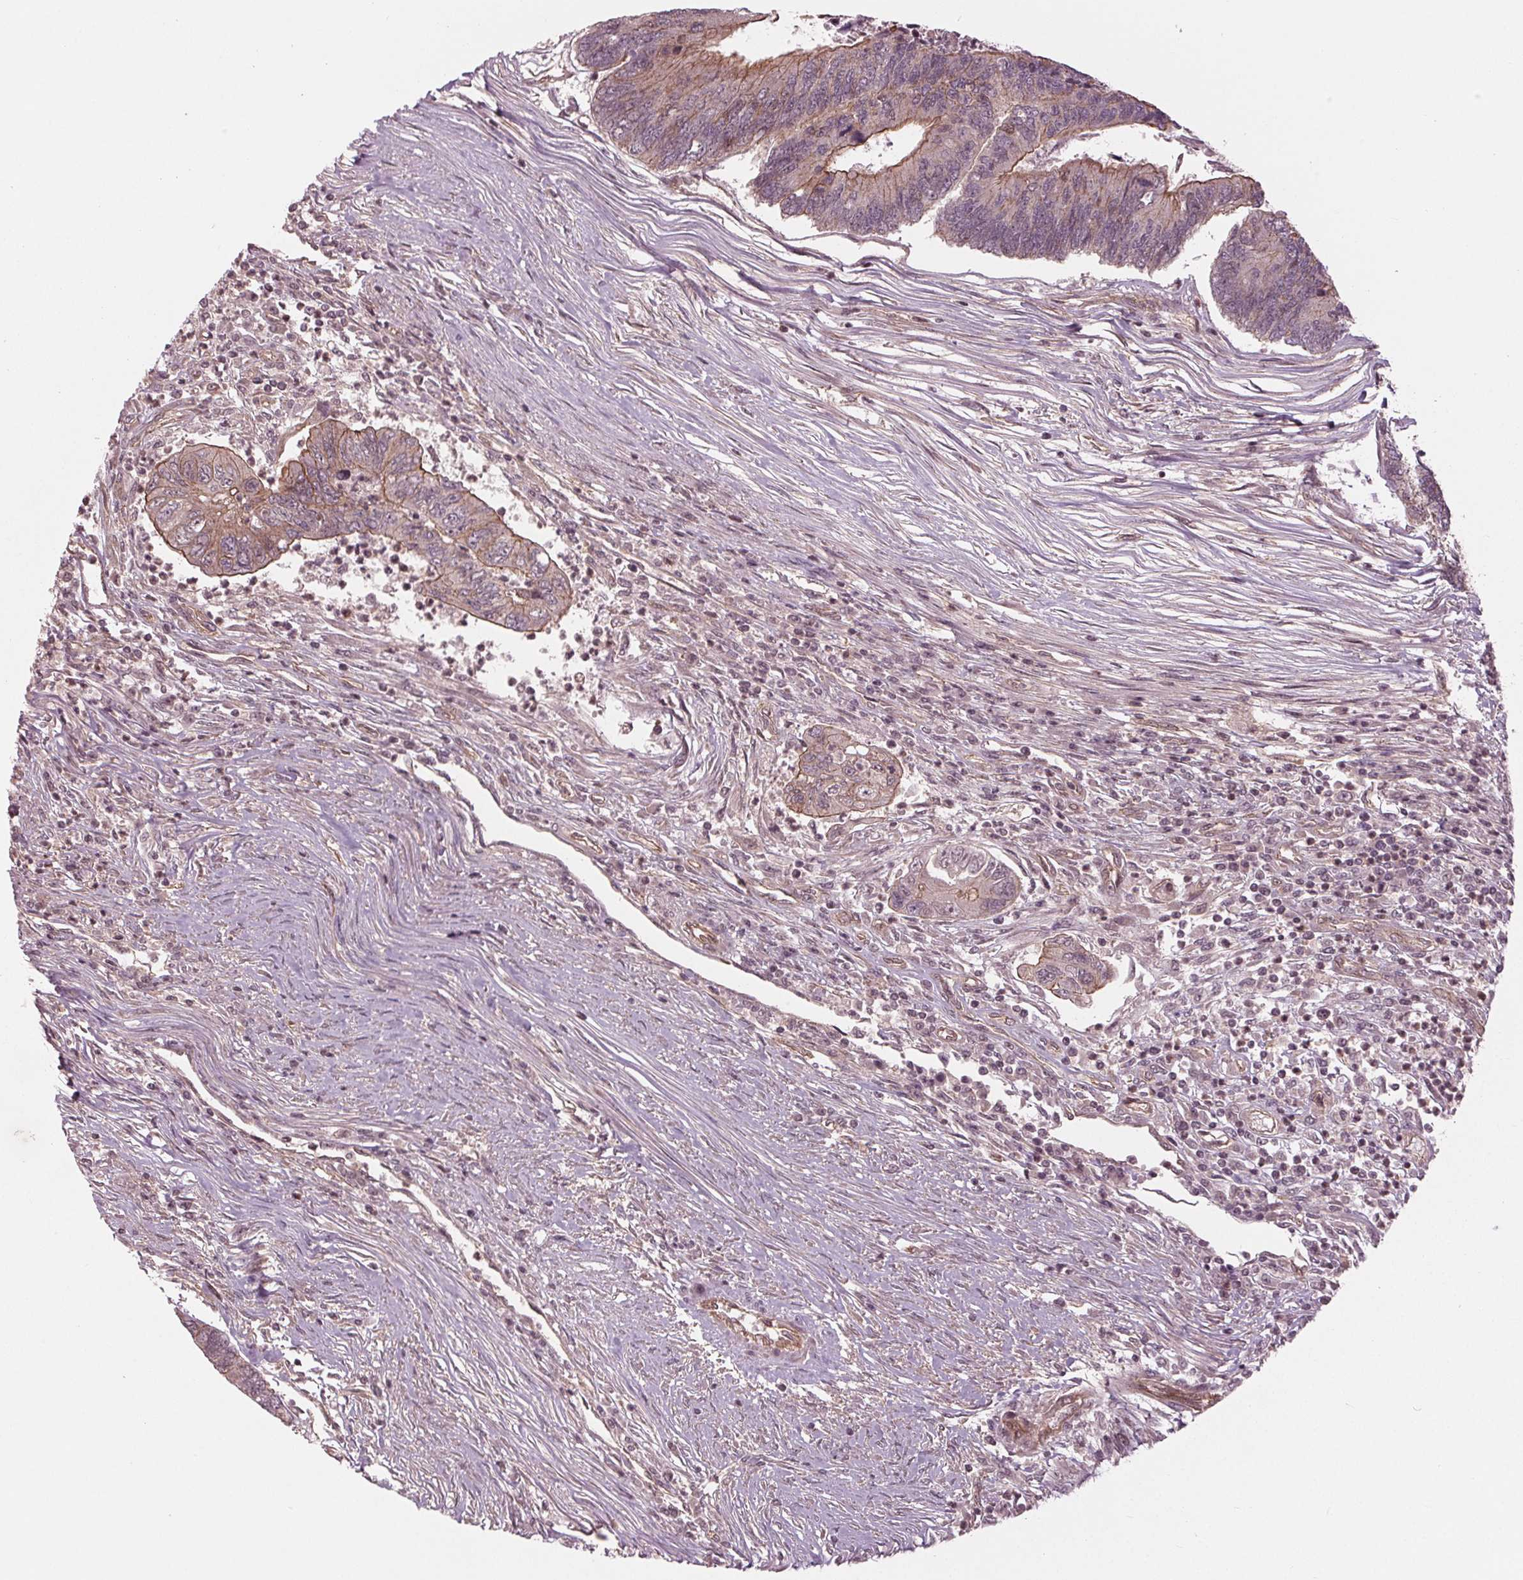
{"staining": {"intensity": "moderate", "quantity": "<25%", "location": "cytoplasmic/membranous"}, "tissue": "colorectal cancer", "cell_type": "Tumor cells", "image_type": "cancer", "snomed": [{"axis": "morphology", "description": "Adenocarcinoma, NOS"}, {"axis": "topography", "description": "Colon"}], "caption": "The histopathology image demonstrates a brown stain indicating the presence of a protein in the cytoplasmic/membranous of tumor cells in colorectal cancer.", "gene": "BTBD1", "patient": {"sex": "female", "age": 67}}